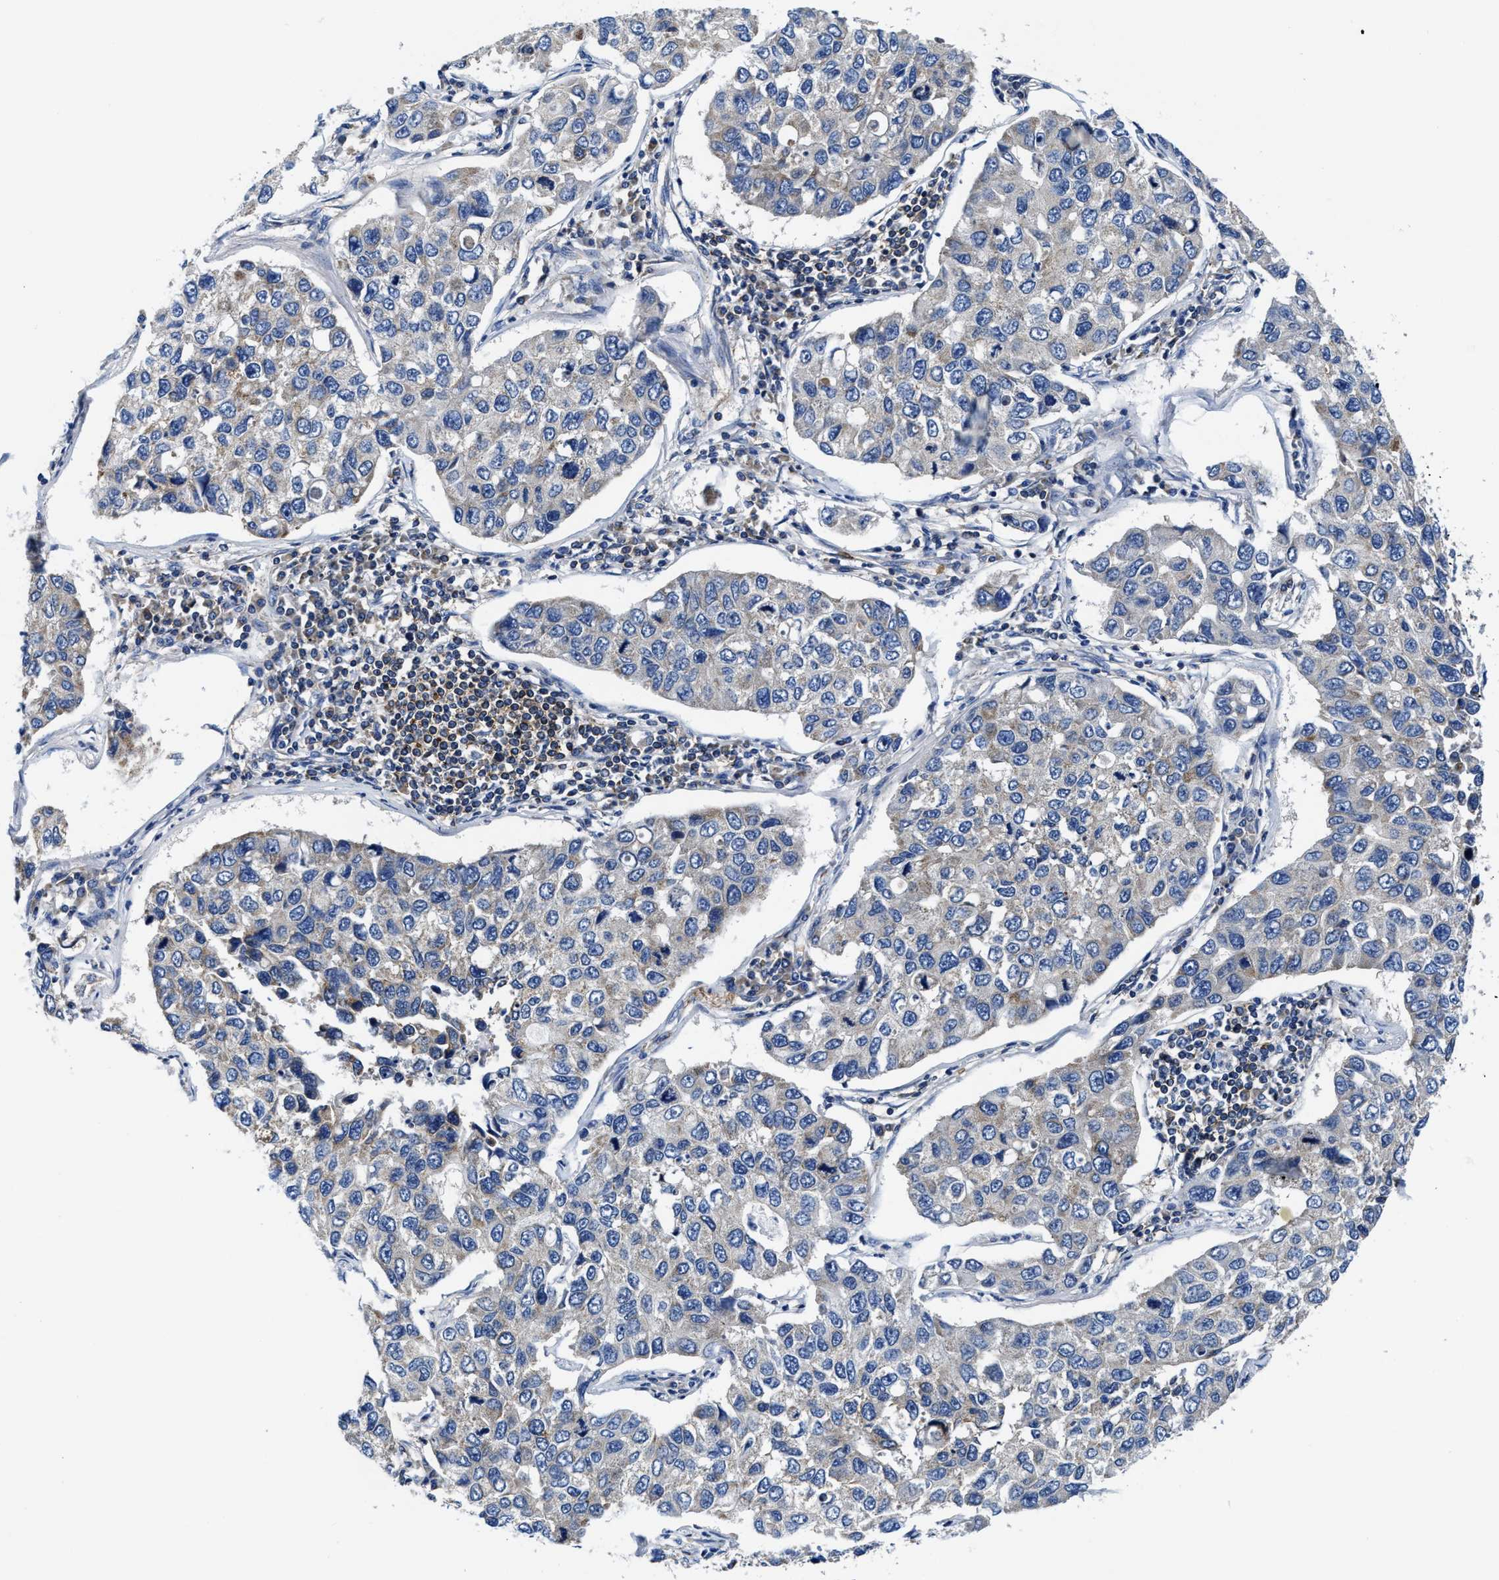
{"staining": {"intensity": "weak", "quantity": "<25%", "location": "cytoplasmic/membranous"}, "tissue": "lung cancer", "cell_type": "Tumor cells", "image_type": "cancer", "snomed": [{"axis": "morphology", "description": "Adenocarcinoma, NOS"}, {"axis": "topography", "description": "Lung"}], "caption": "DAB (3,3'-diaminobenzidine) immunohistochemical staining of lung adenocarcinoma reveals no significant positivity in tumor cells.", "gene": "PHLPP1", "patient": {"sex": "male", "age": 64}}